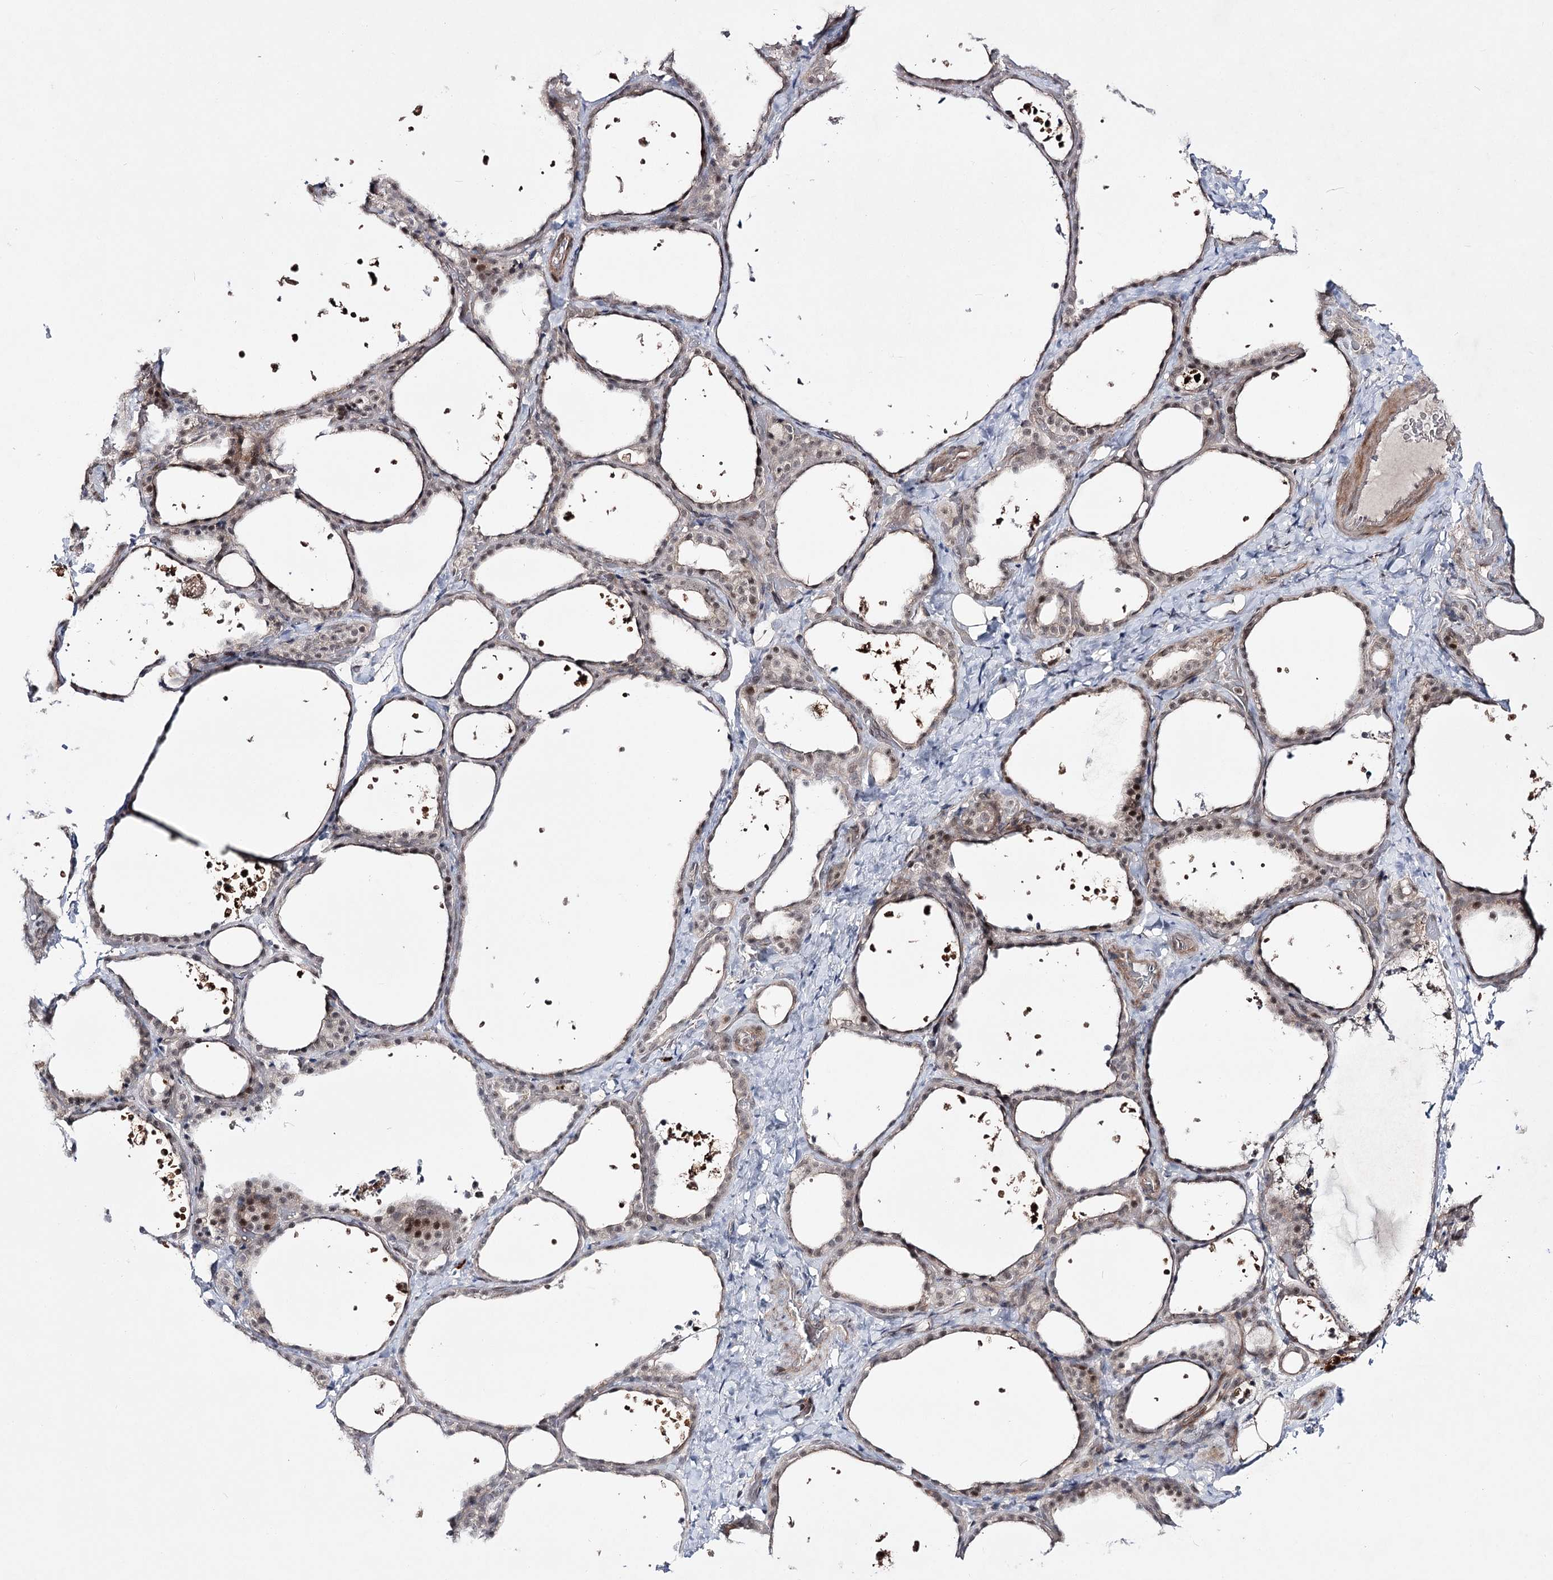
{"staining": {"intensity": "moderate", "quantity": "25%-75%", "location": "nuclear"}, "tissue": "thyroid gland", "cell_type": "Glandular cells", "image_type": "normal", "snomed": [{"axis": "morphology", "description": "Normal tissue, NOS"}, {"axis": "topography", "description": "Thyroid gland"}], "caption": "High-magnification brightfield microscopy of benign thyroid gland stained with DAB (3,3'-diaminobenzidine) (brown) and counterstained with hematoxylin (blue). glandular cells exhibit moderate nuclear expression is identified in approximately25%-75% of cells. Nuclei are stained in blue.", "gene": "HOXC11", "patient": {"sex": "female", "age": 44}}